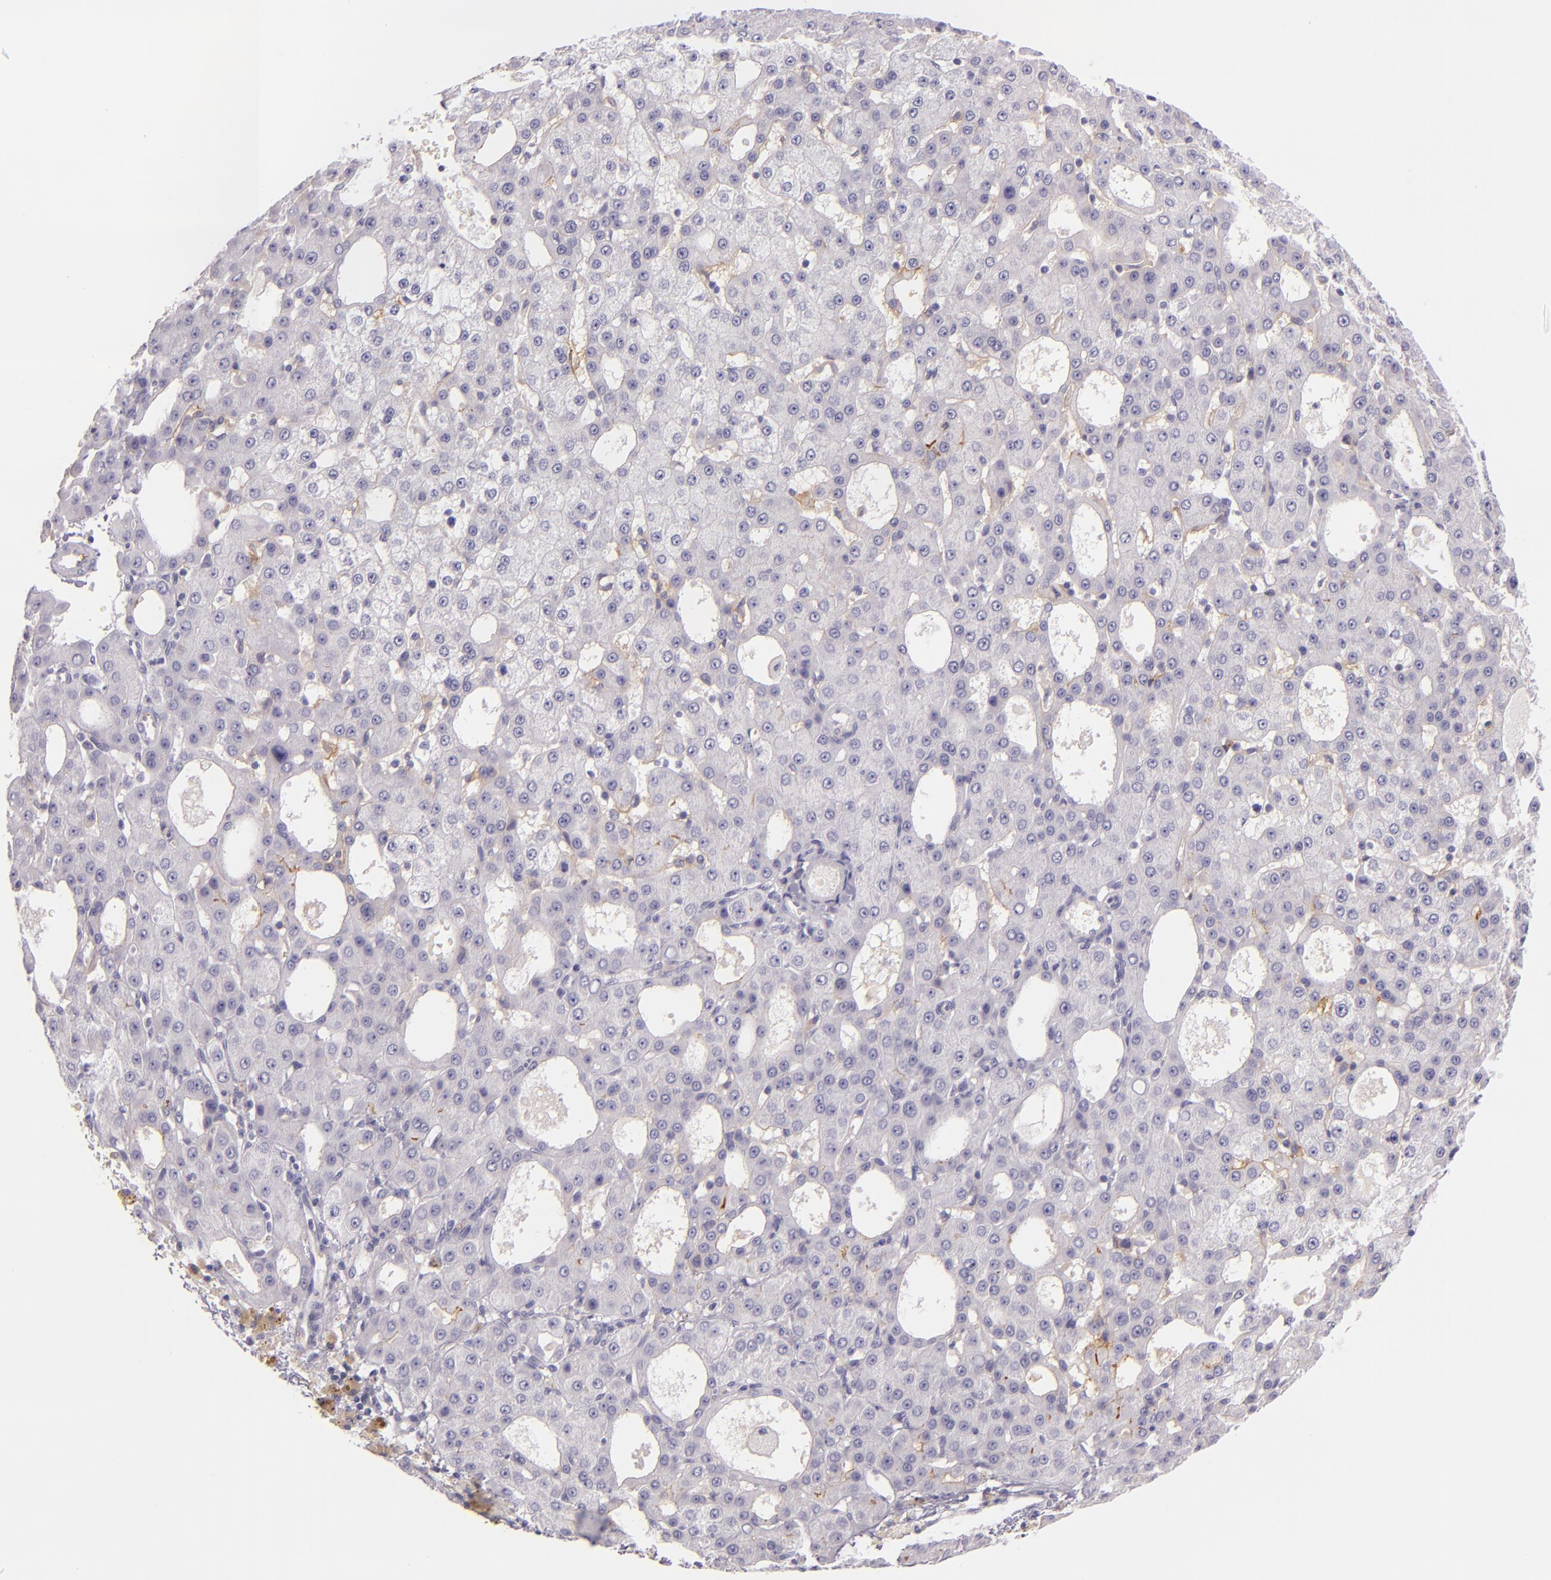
{"staining": {"intensity": "negative", "quantity": "none", "location": "none"}, "tissue": "liver cancer", "cell_type": "Tumor cells", "image_type": "cancer", "snomed": [{"axis": "morphology", "description": "Carcinoma, Hepatocellular, NOS"}, {"axis": "topography", "description": "Liver"}], "caption": "Histopathology image shows no significant protein staining in tumor cells of liver cancer (hepatocellular carcinoma).", "gene": "ICAM1", "patient": {"sex": "male", "age": 47}}